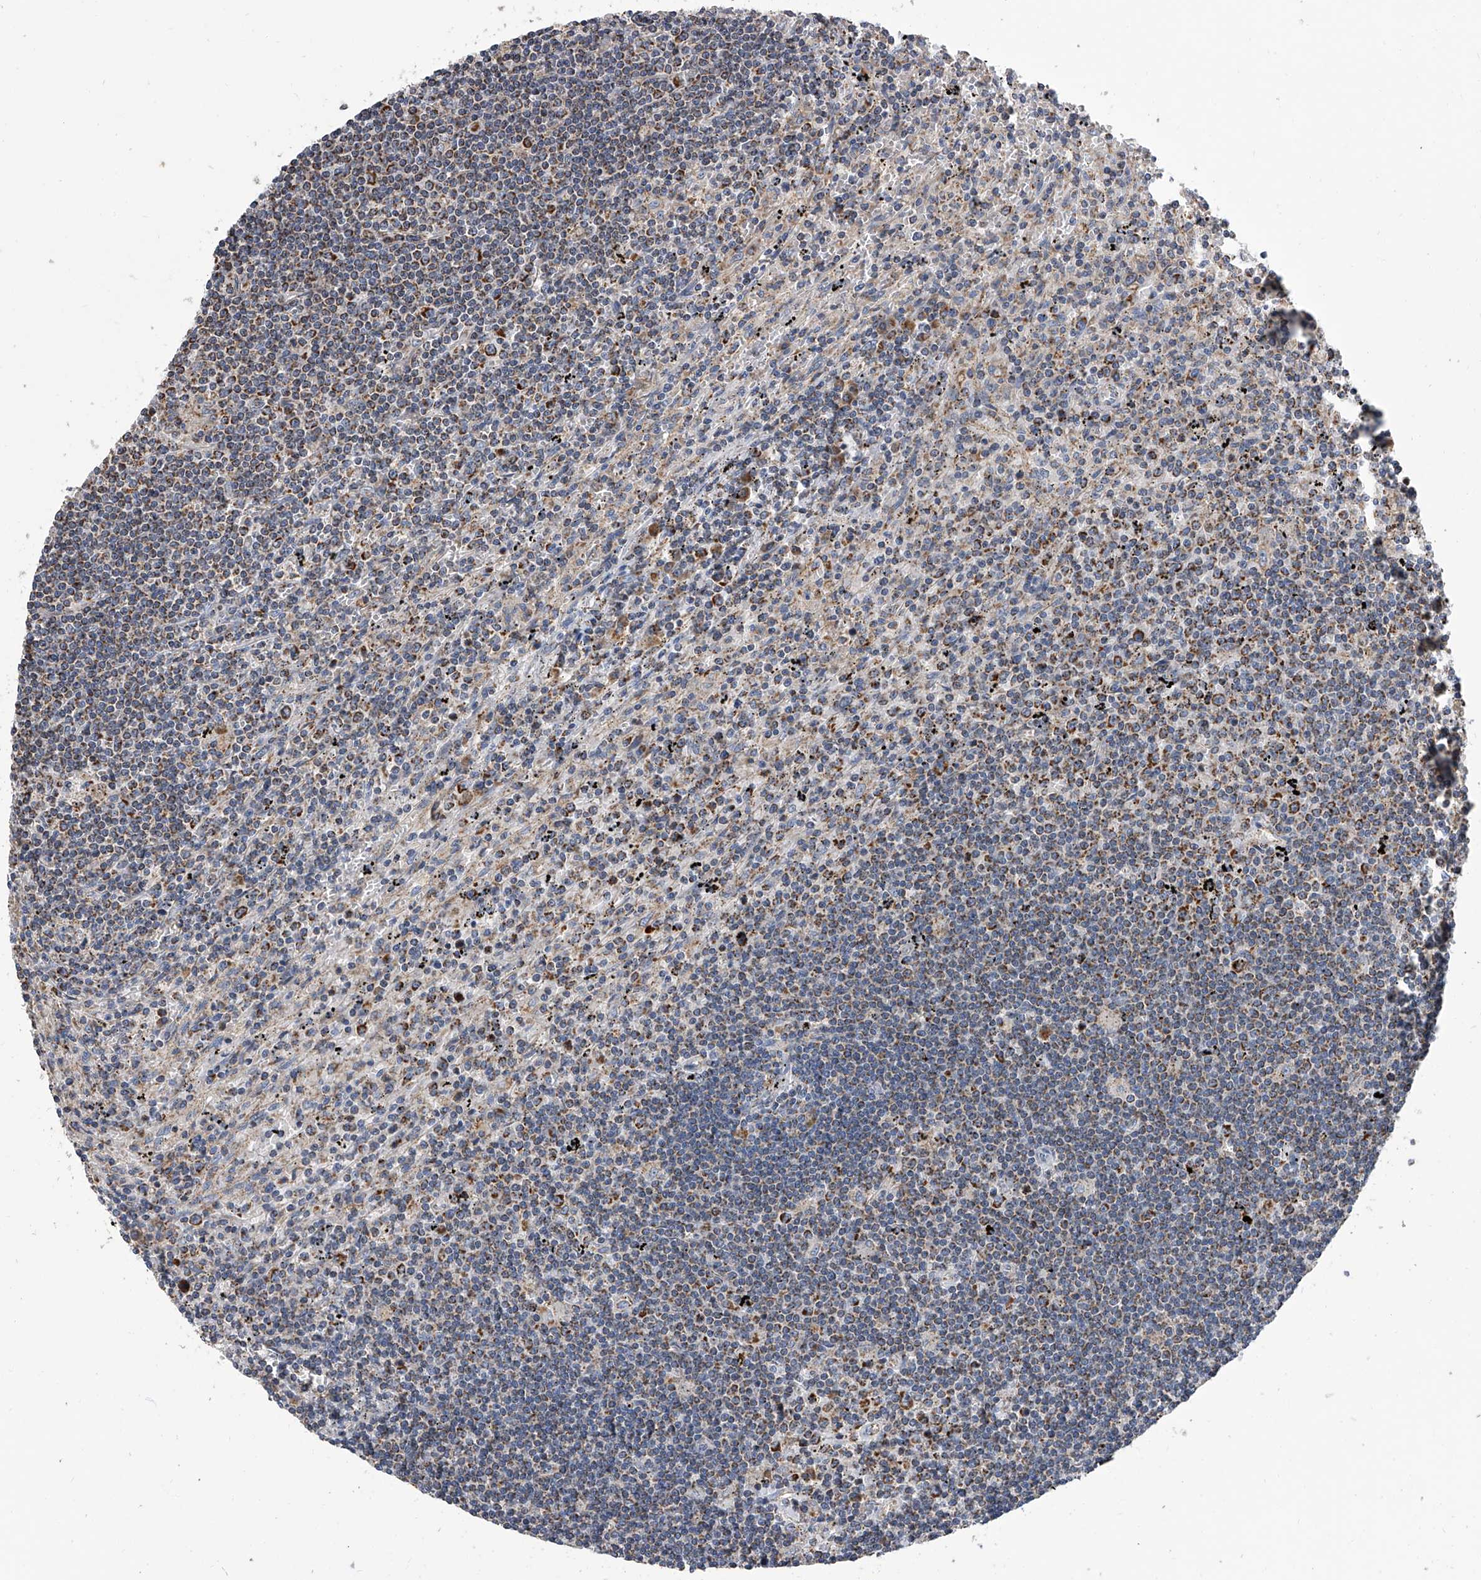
{"staining": {"intensity": "moderate", "quantity": "<25%", "location": "cytoplasmic/membranous"}, "tissue": "lymphoma", "cell_type": "Tumor cells", "image_type": "cancer", "snomed": [{"axis": "morphology", "description": "Malignant lymphoma, non-Hodgkin's type, Low grade"}, {"axis": "topography", "description": "Spleen"}], "caption": "IHC photomicrograph of human malignant lymphoma, non-Hodgkin's type (low-grade) stained for a protein (brown), which exhibits low levels of moderate cytoplasmic/membranous positivity in approximately <25% of tumor cells.", "gene": "MRPL28", "patient": {"sex": "male", "age": 76}}